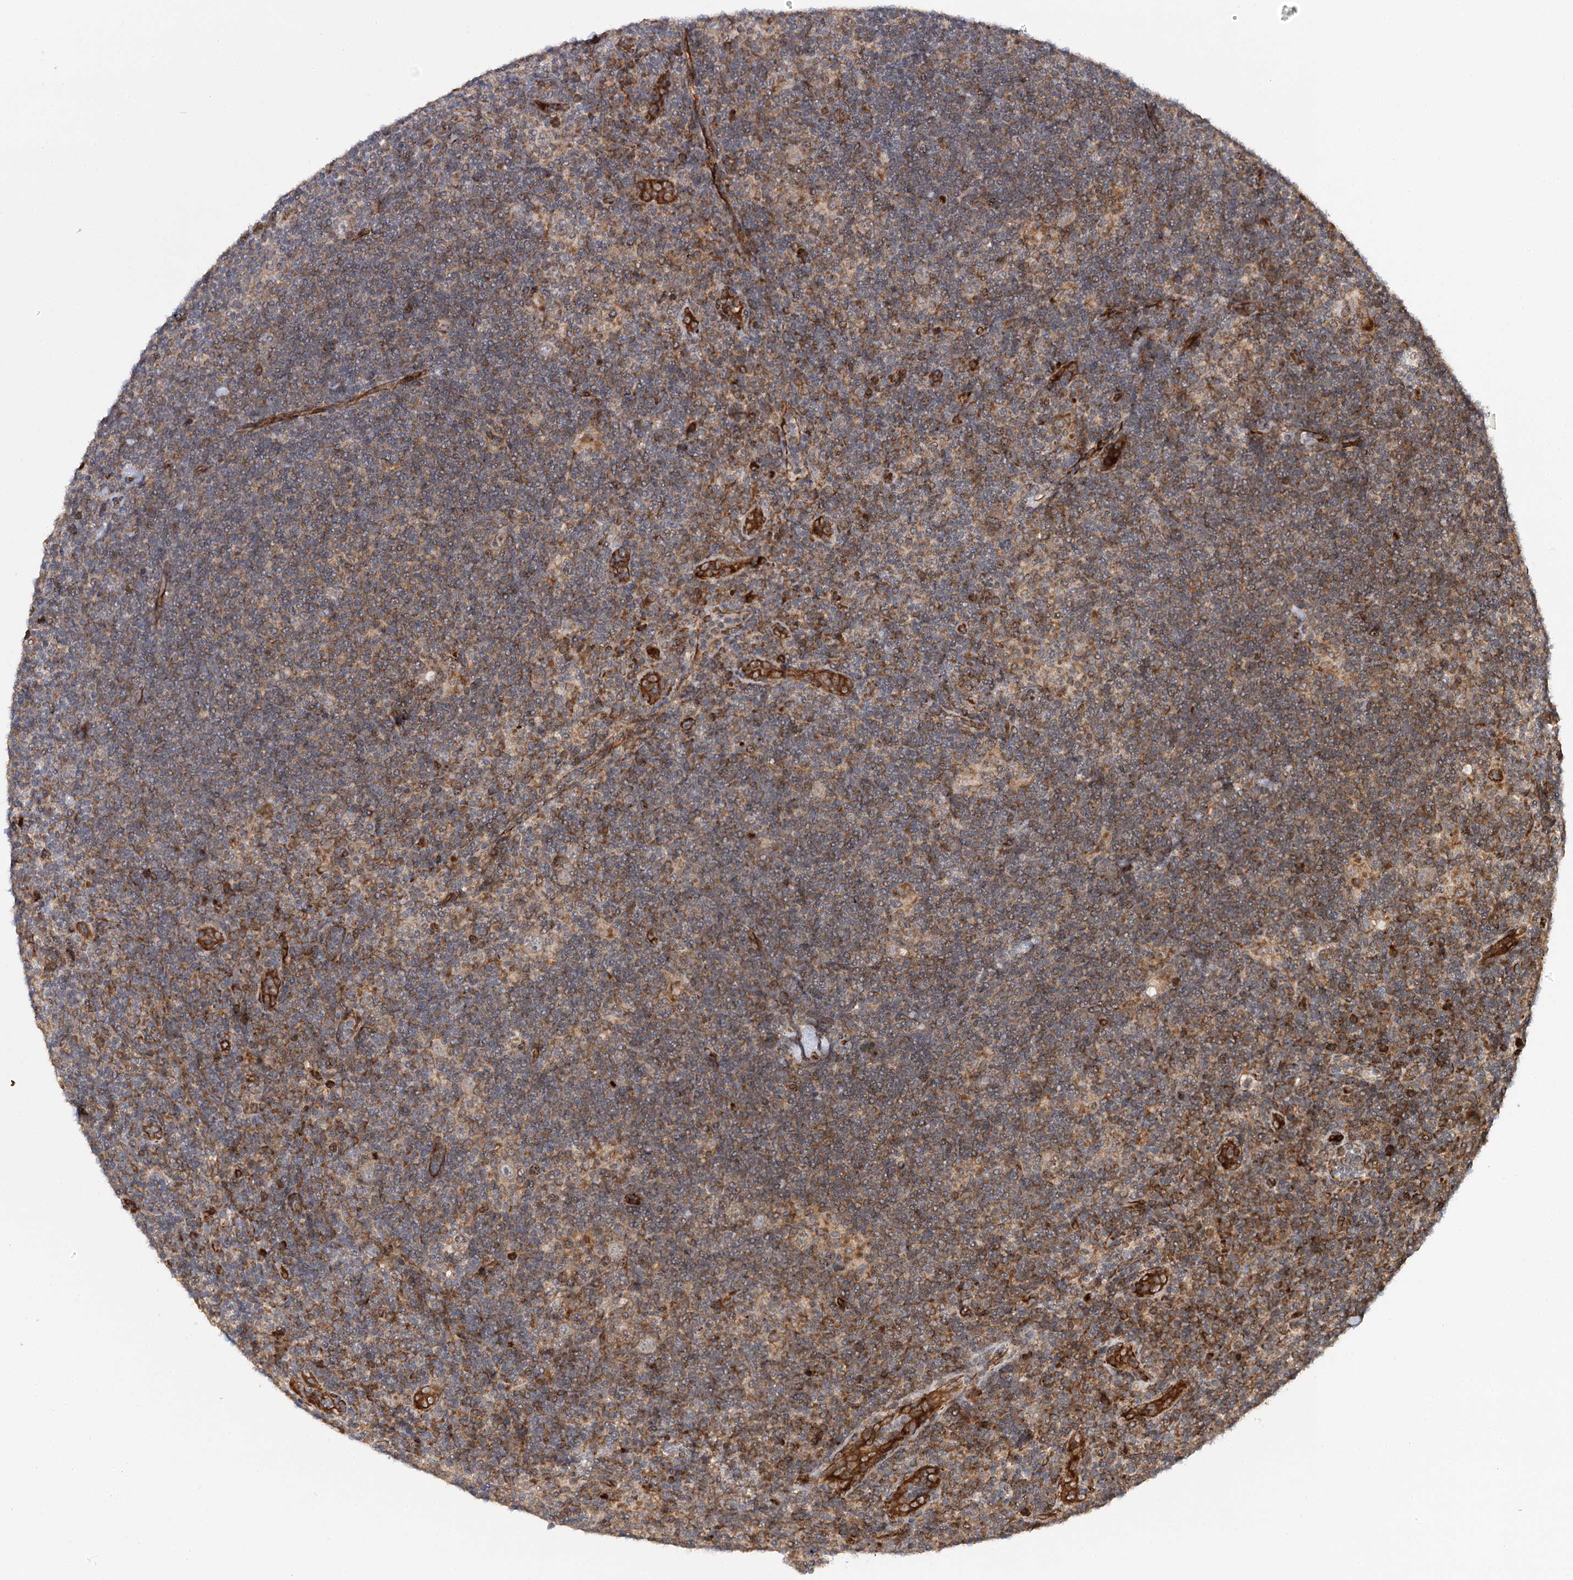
{"staining": {"intensity": "weak", "quantity": ">75%", "location": "cytoplasmic/membranous"}, "tissue": "lymphoma", "cell_type": "Tumor cells", "image_type": "cancer", "snomed": [{"axis": "morphology", "description": "Hodgkin's disease, NOS"}, {"axis": "topography", "description": "Lymph node"}], "caption": "A histopathology image showing weak cytoplasmic/membranous expression in about >75% of tumor cells in Hodgkin's disease, as visualized by brown immunohistochemical staining.", "gene": "MKNK1", "patient": {"sex": "female", "age": 57}}